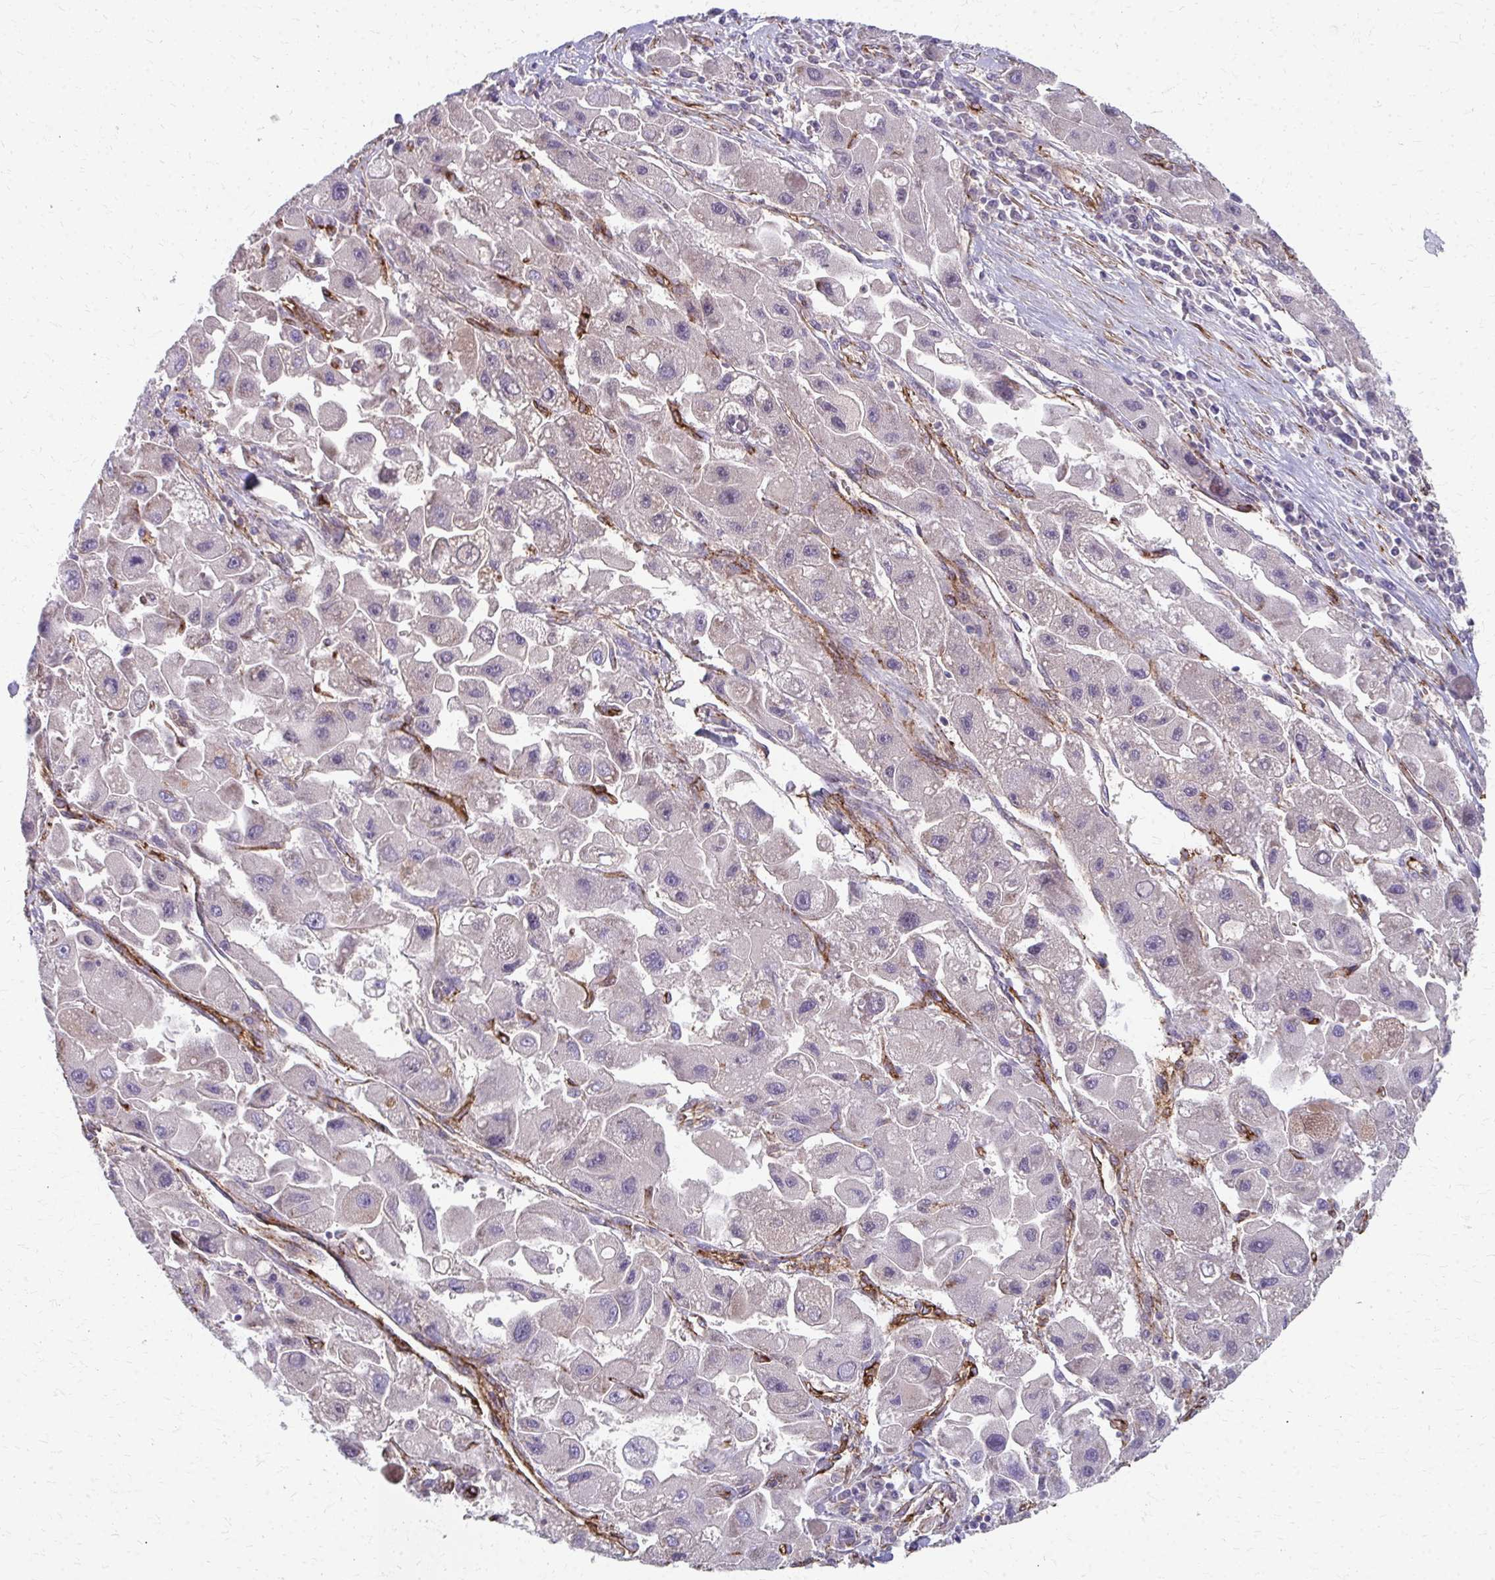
{"staining": {"intensity": "negative", "quantity": "none", "location": "none"}, "tissue": "liver cancer", "cell_type": "Tumor cells", "image_type": "cancer", "snomed": [{"axis": "morphology", "description": "Carcinoma, Hepatocellular, NOS"}, {"axis": "topography", "description": "Liver"}], "caption": "IHC photomicrograph of neoplastic tissue: liver cancer (hepatocellular carcinoma) stained with DAB reveals no significant protein staining in tumor cells.", "gene": "ADIPOQ", "patient": {"sex": "male", "age": 24}}